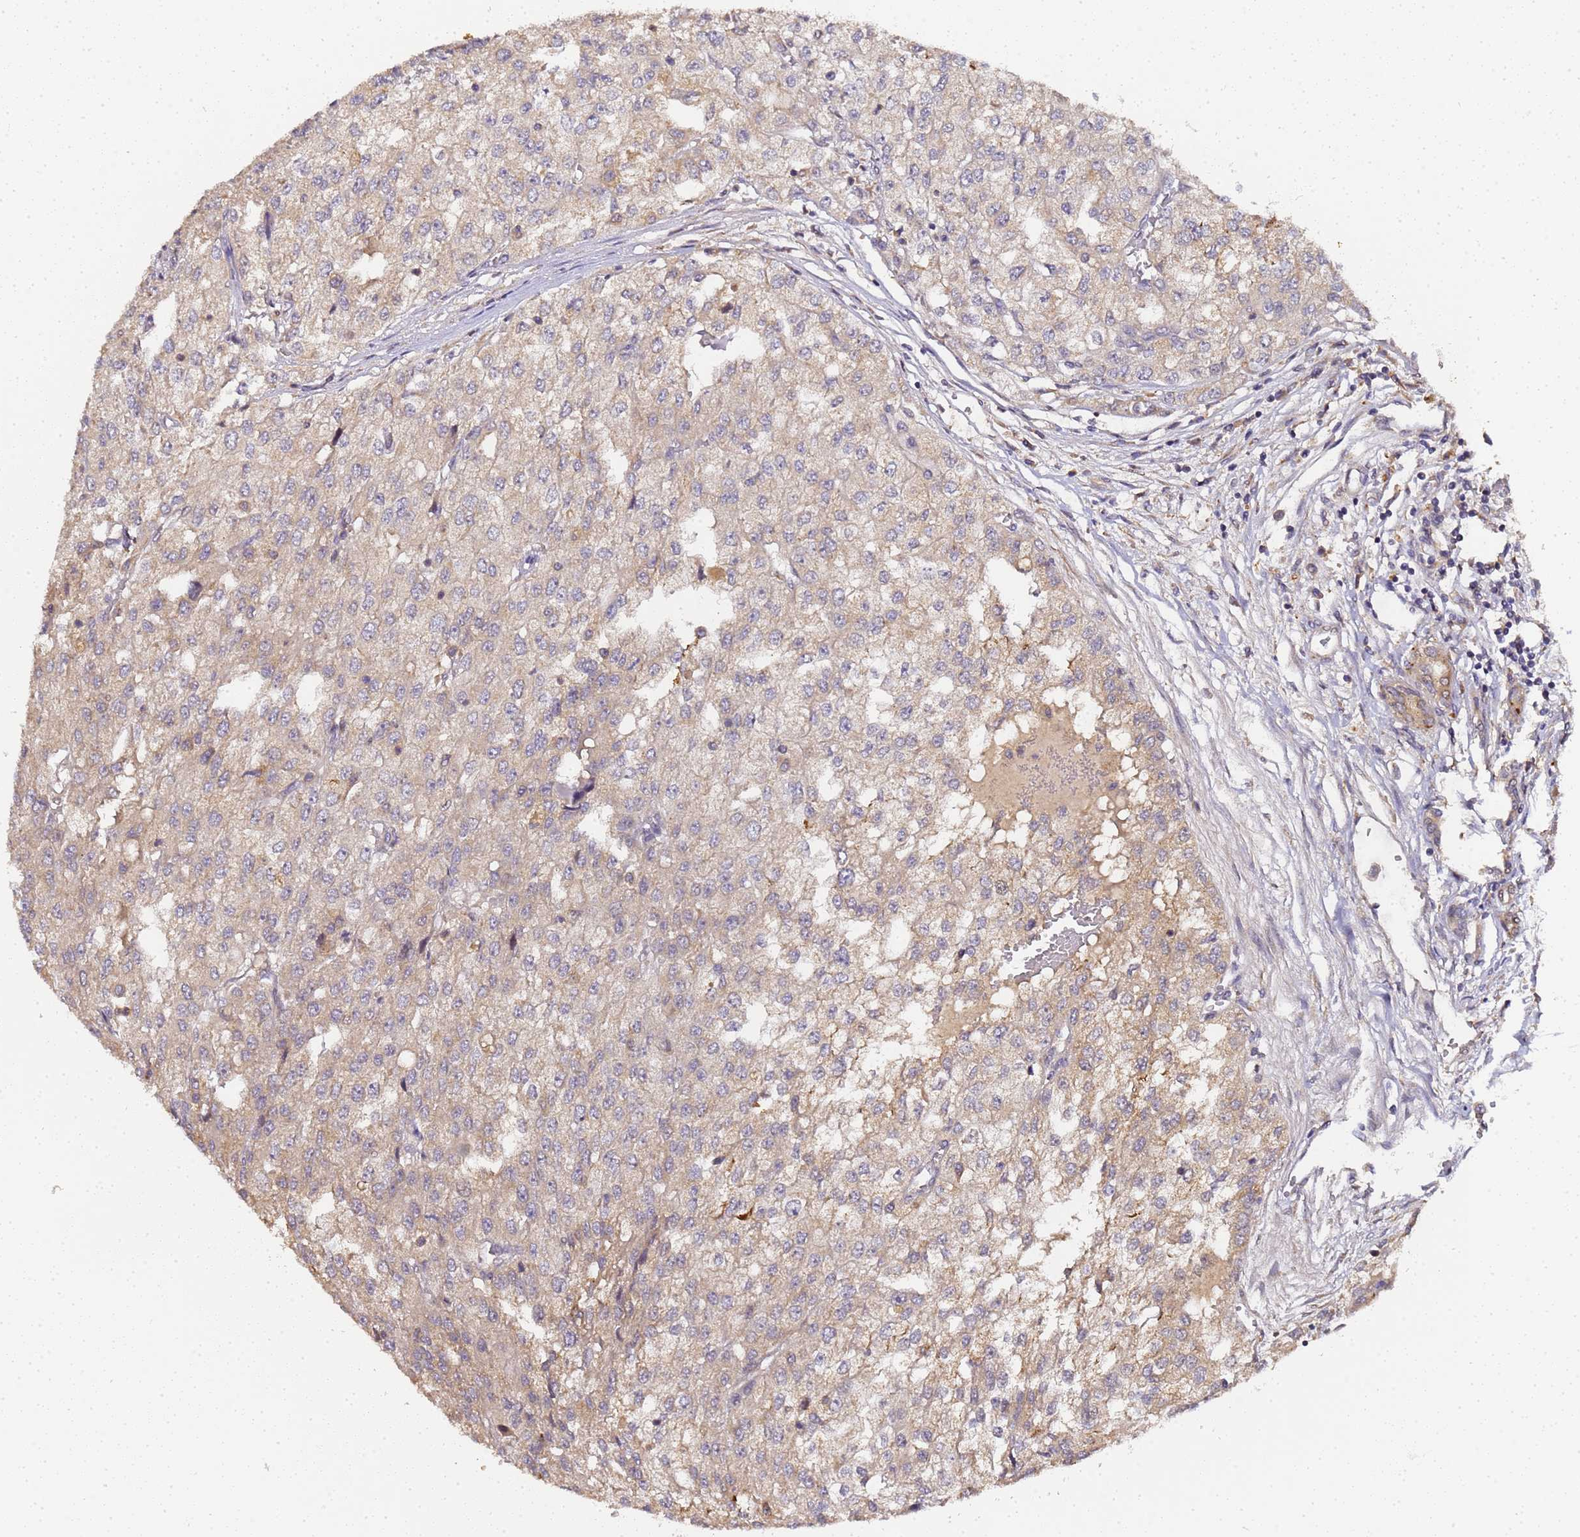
{"staining": {"intensity": "weak", "quantity": "25%-75%", "location": "cytoplasmic/membranous"}, "tissue": "renal cancer", "cell_type": "Tumor cells", "image_type": "cancer", "snomed": [{"axis": "morphology", "description": "Adenocarcinoma, NOS"}, {"axis": "topography", "description": "Kidney"}], "caption": "Immunohistochemical staining of human renal adenocarcinoma exhibits low levels of weak cytoplasmic/membranous protein positivity in about 25%-75% of tumor cells. The staining was performed using DAB to visualize the protein expression in brown, while the nuclei were stained in blue with hematoxylin (Magnification: 20x).", "gene": "LGI4", "patient": {"sex": "female", "age": 54}}